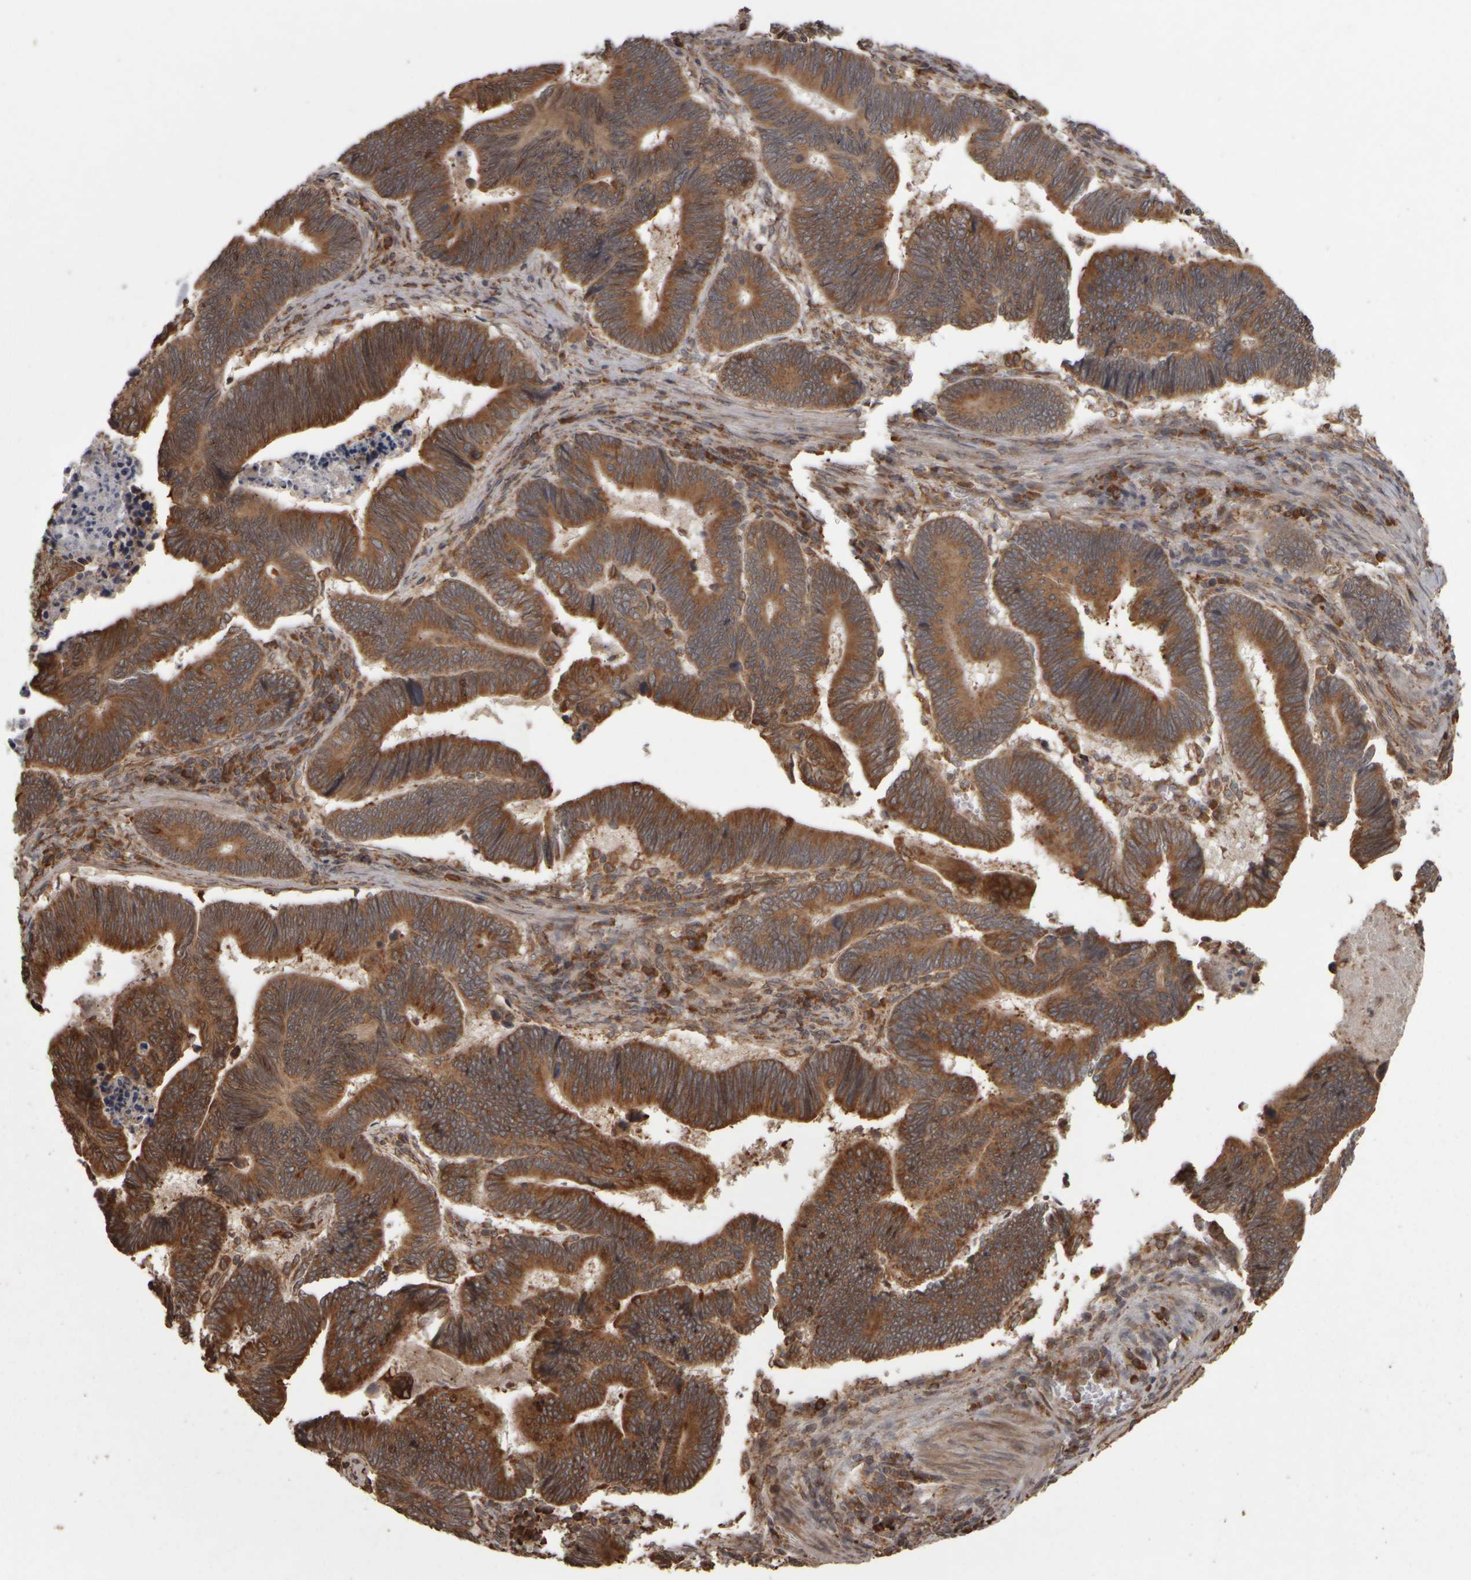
{"staining": {"intensity": "moderate", "quantity": ">75%", "location": "cytoplasmic/membranous"}, "tissue": "pancreatic cancer", "cell_type": "Tumor cells", "image_type": "cancer", "snomed": [{"axis": "morphology", "description": "Adenocarcinoma, NOS"}, {"axis": "topography", "description": "Pancreas"}], "caption": "Brown immunohistochemical staining in adenocarcinoma (pancreatic) shows moderate cytoplasmic/membranous staining in about >75% of tumor cells.", "gene": "AGBL3", "patient": {"sex": "female", "age": 70}}